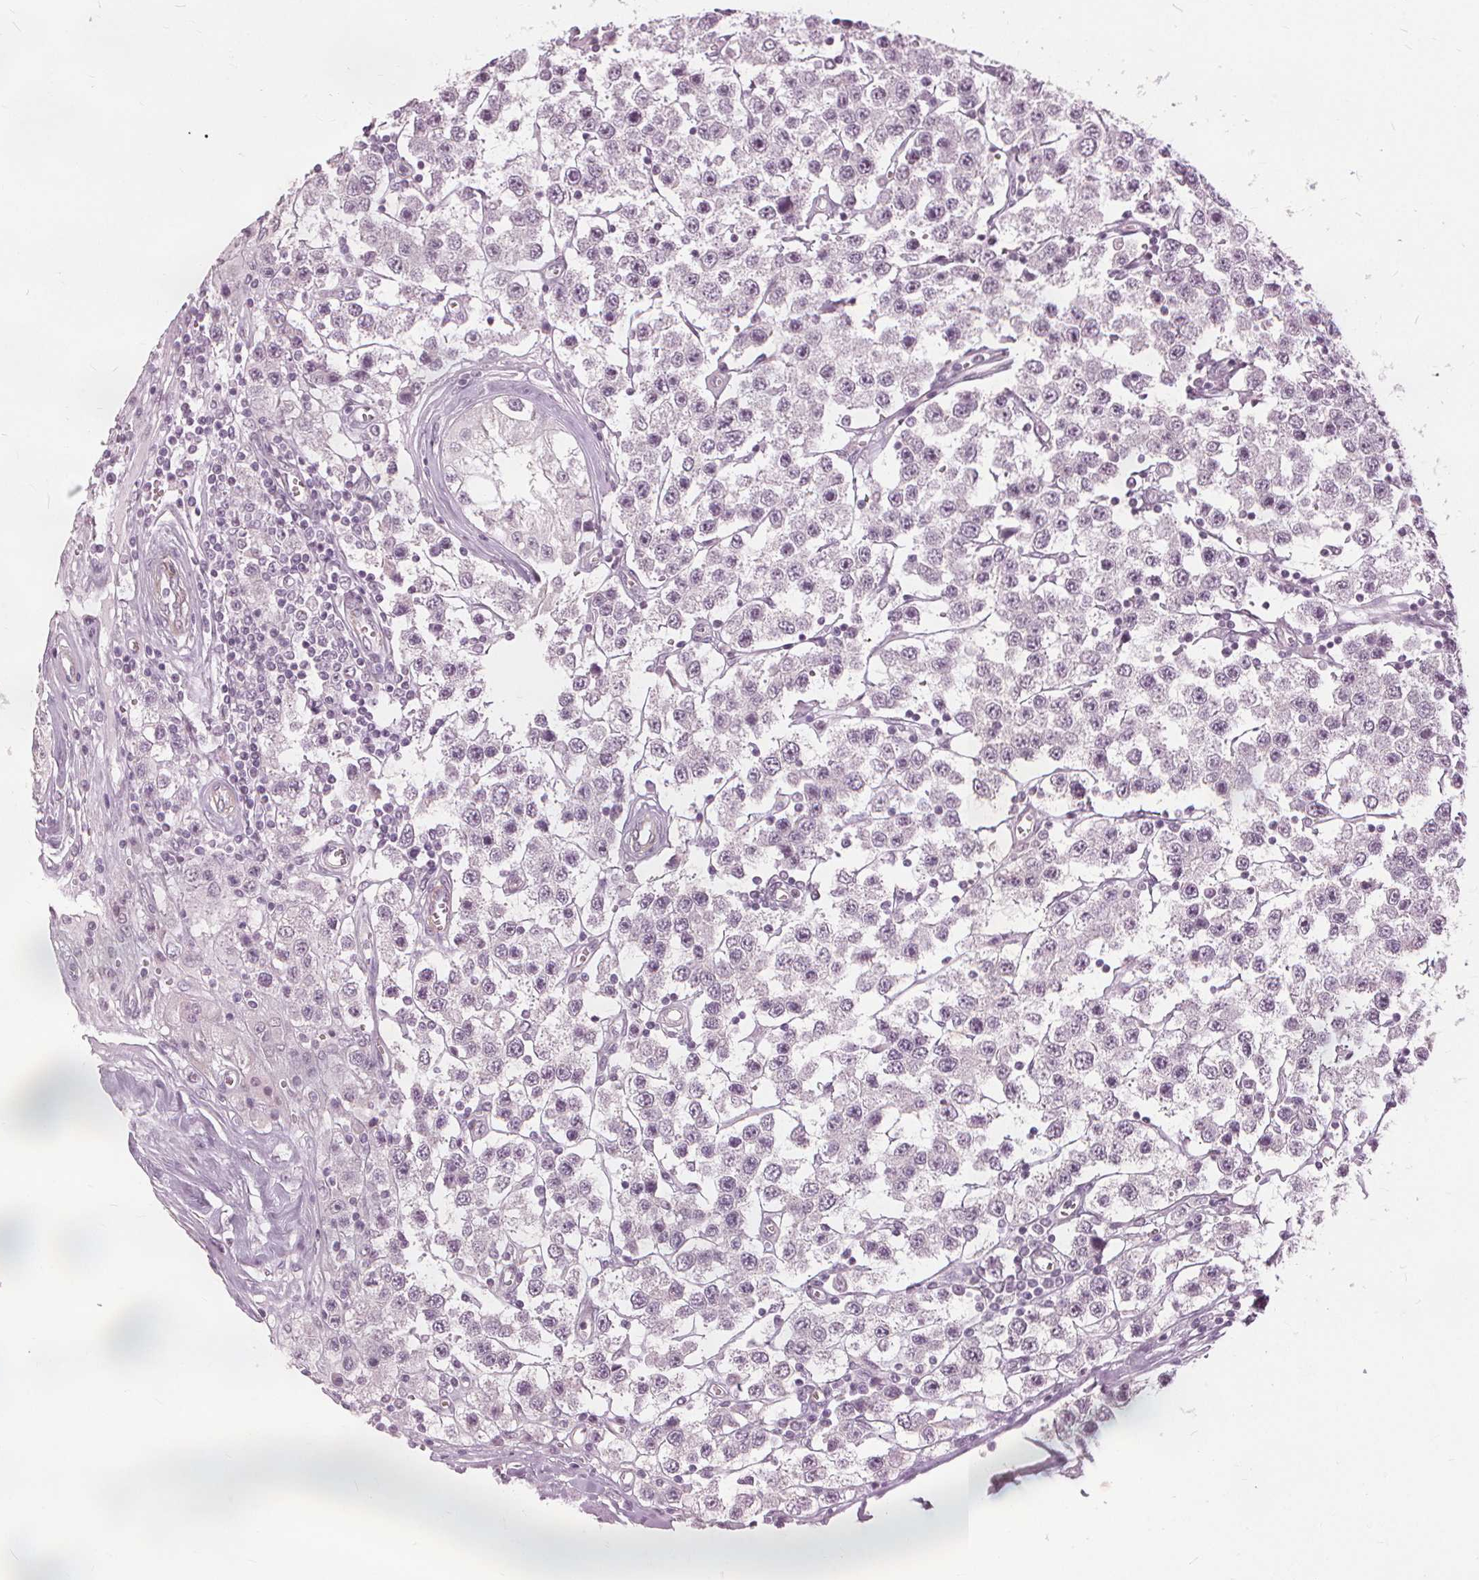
{"staining": {"intensity": "negative", "quantity": "none", "location": "none"}, "tissue": "testis cancer", "cell_type": "Tumor cells", "image_type": "cancer", "snomed": [{"axis": "morphology", "description": "Seminoma, NOS"}, {"axis": "topography", "description": "Testis"}], "caption": "Immunohistochemistry image of testis seminoma stained for a protein (brown), which reveals no staining in tumor cells. (DAB (3,3'-diaminobenzidine) immunohistochemistry visualized using brightfield microscopy, high magnification).", "gene": "SFTPD", "patient": {"sex": "male", "age": 34}}